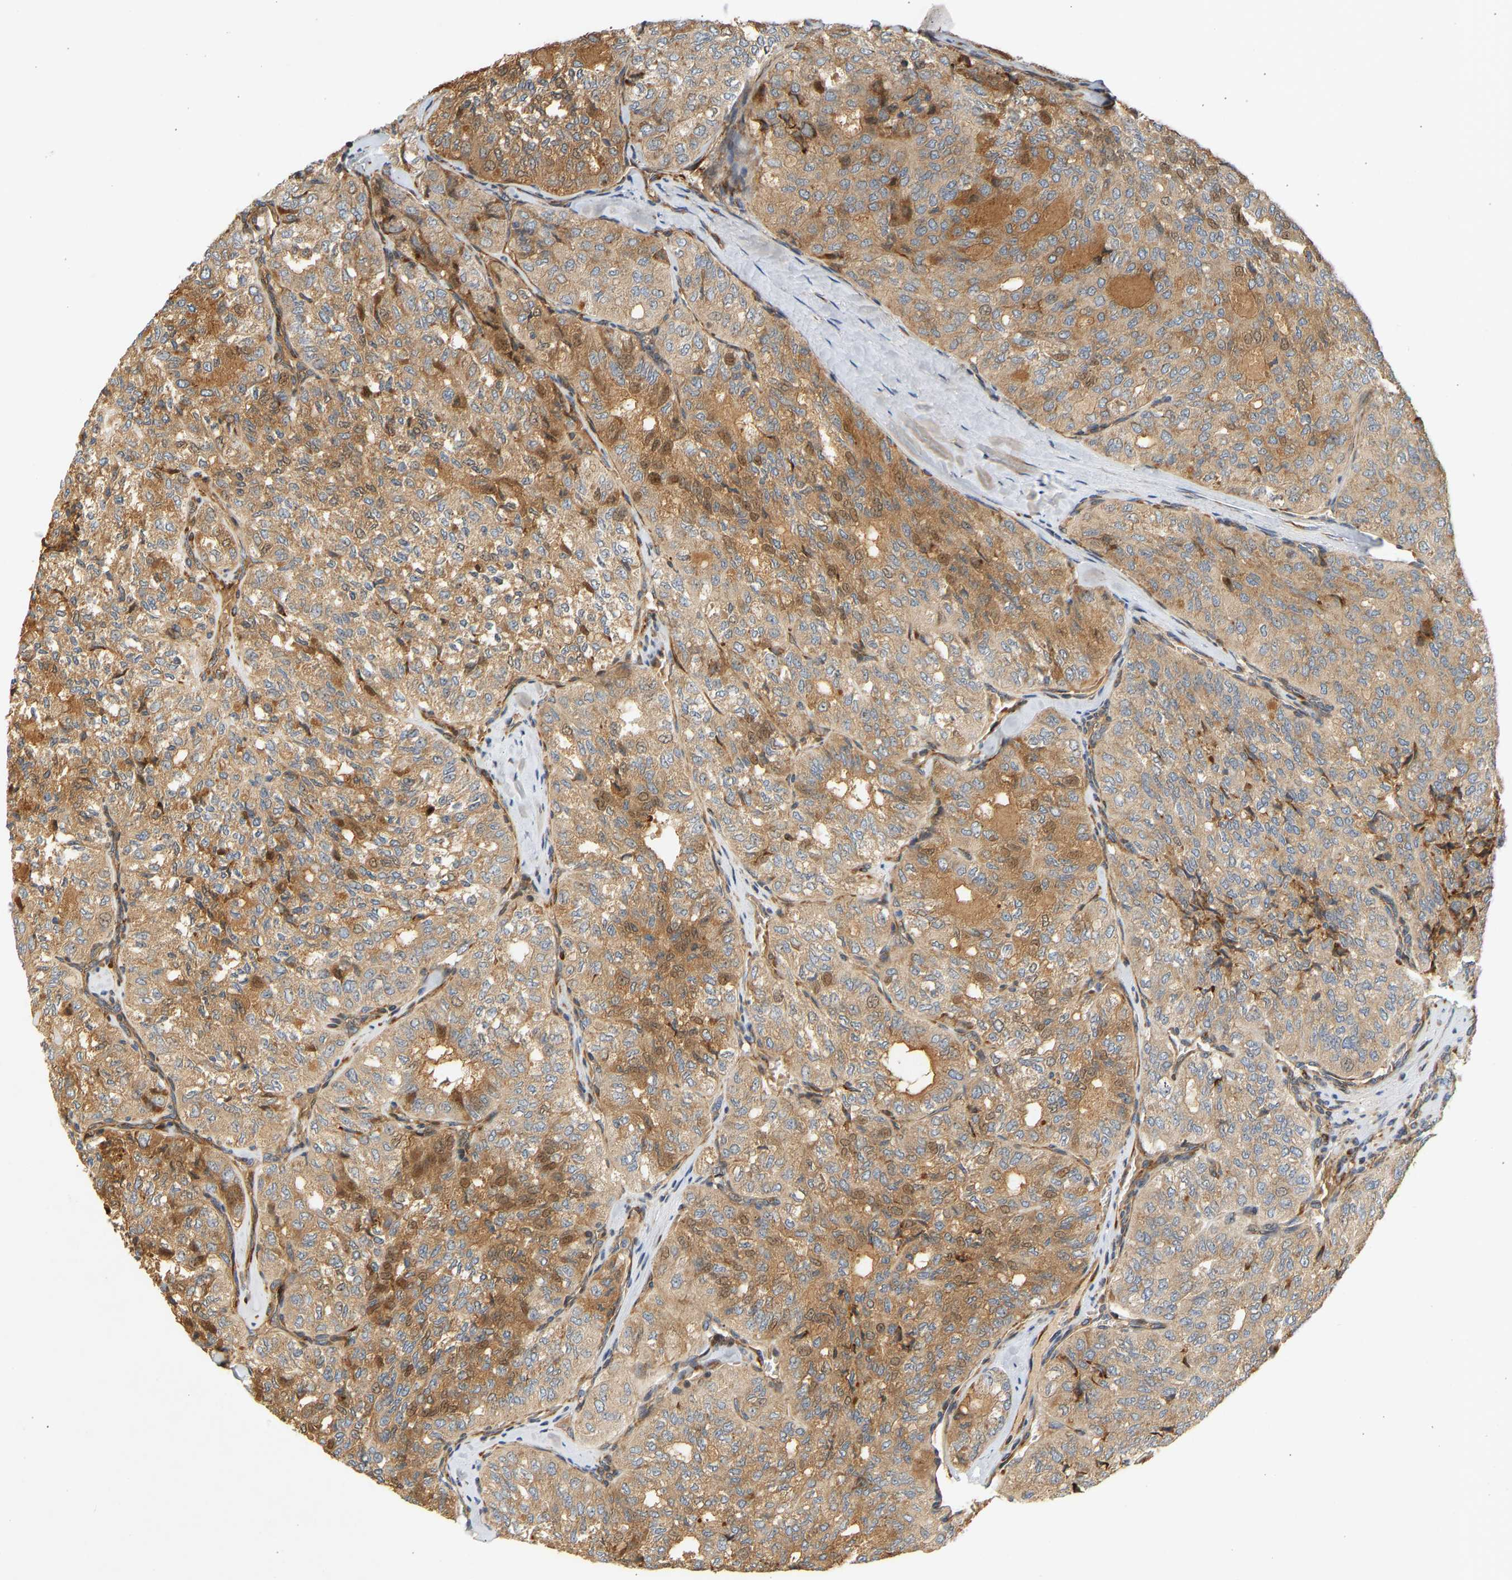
{"staining": {"intensity": "moderate", "quantity": ">75%", "location": "cytoplasmic/membranous"}, "tissue": "thyroid cancer", "cell_type": "Tumor cells", "image_type": "cancer", "snomed": [{"axis": "morphology", "description": "Follicular adenoma carcinoma, NOS"}, {"axis": "topography", "description": "Thyroid gland"}], "caption": "Protein staining demonstrates moderate cytoplasmic/membranous expression in about >75% of tumor cells in thyroid cancer.", "gene": "RPS14", "patient": {"sex": "male", "age": 75}}